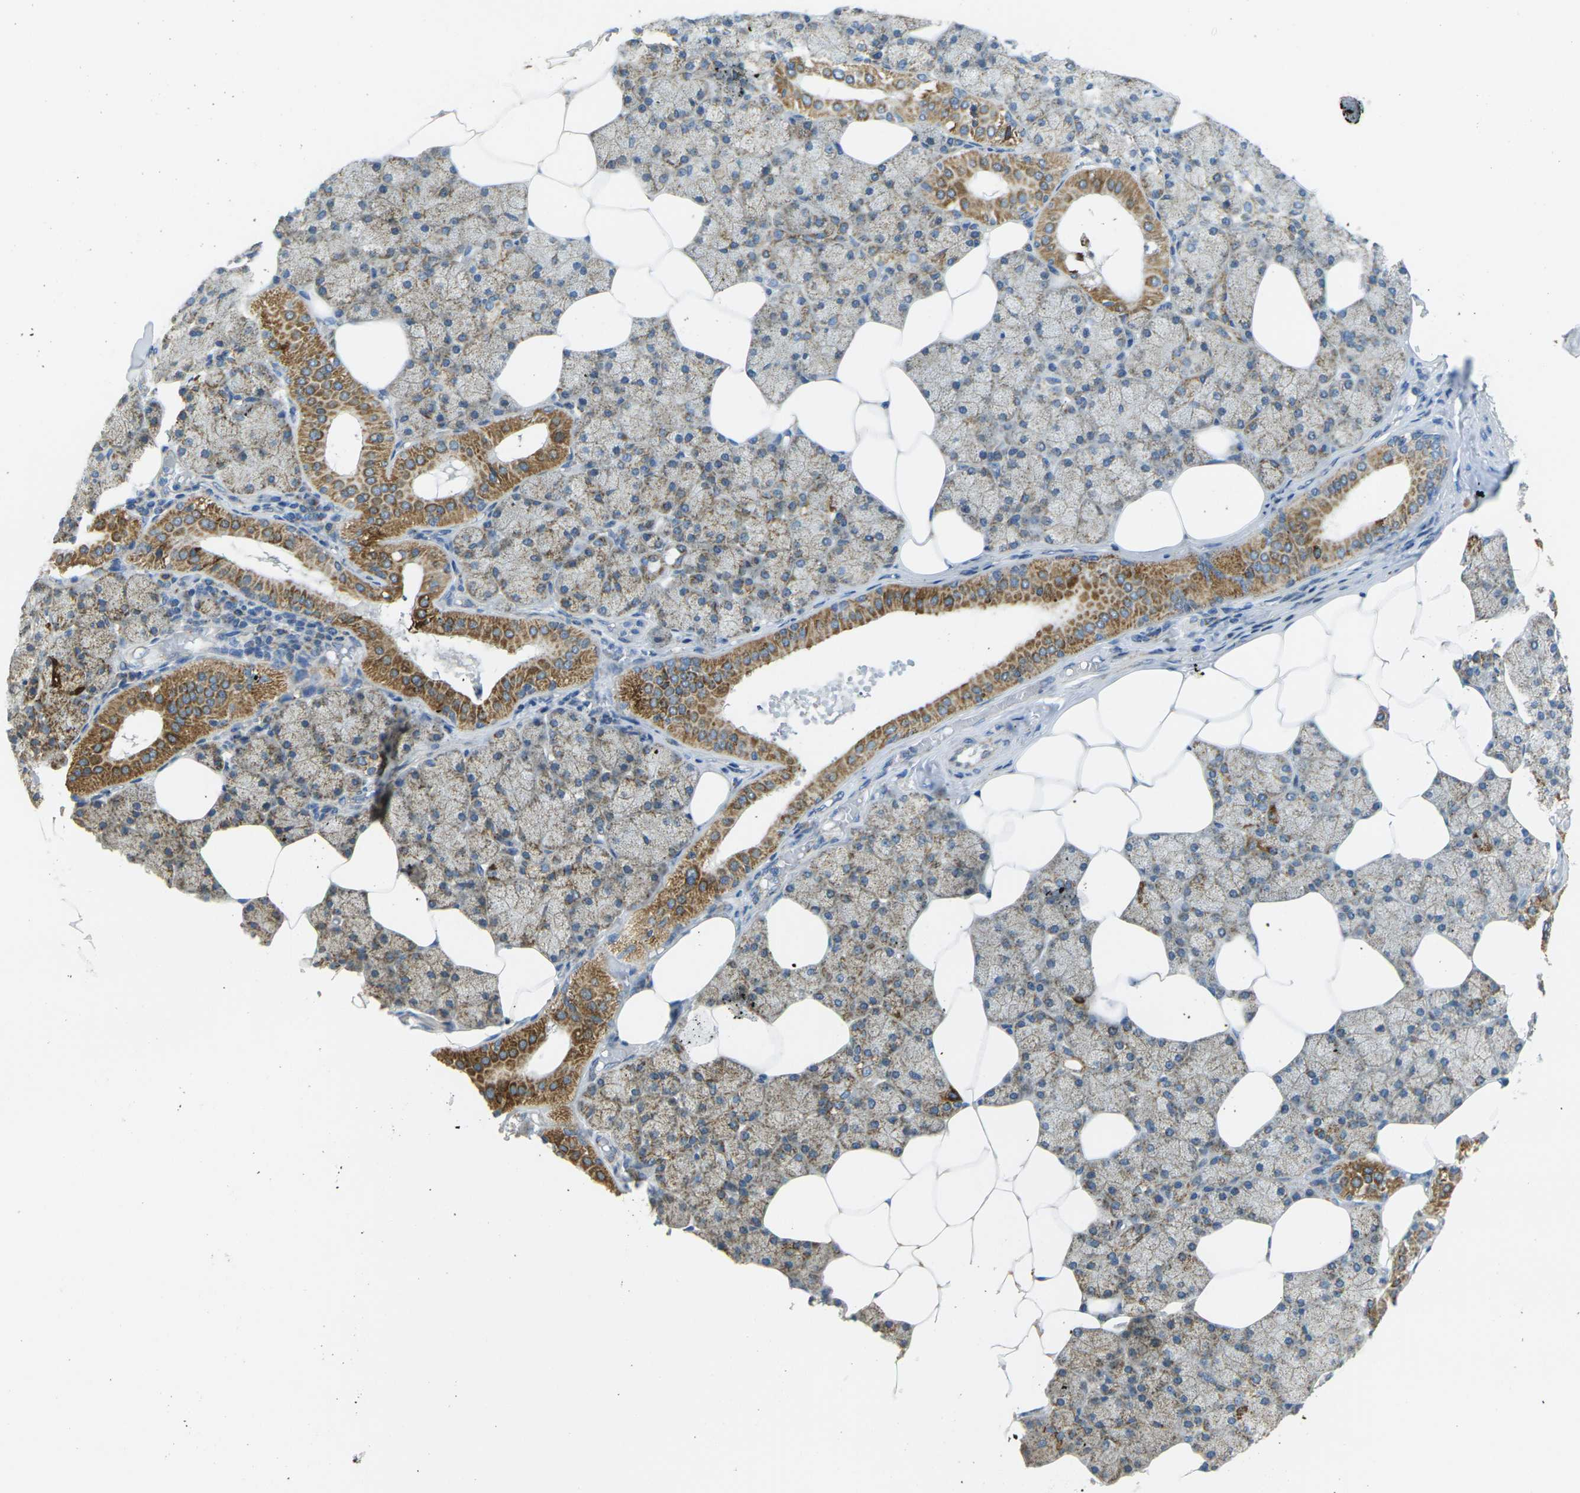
{"staining": {"intensity": "moderate", "quantity": ">75%", "location": "cytoplasmic/membranous"}, "tissue": "salivary gland", "cell_type": "Glandular cells", "image_type": "normal", "snomed": [{"axis": "morphology", "description": "Normal tissue, NOS"}, {"axis": "topography", "description": "Salivary gland"}], "caption": "Immunohistochemistry histopathology image of normal human salivary gland stained for a protein (brown), which demonstrates medium levels of moderate cytoplasmic/membranous staining in about >75% of glandular cells.", "gene": "CYB5R1", "patient": {"sex": "male", "age": 62}}